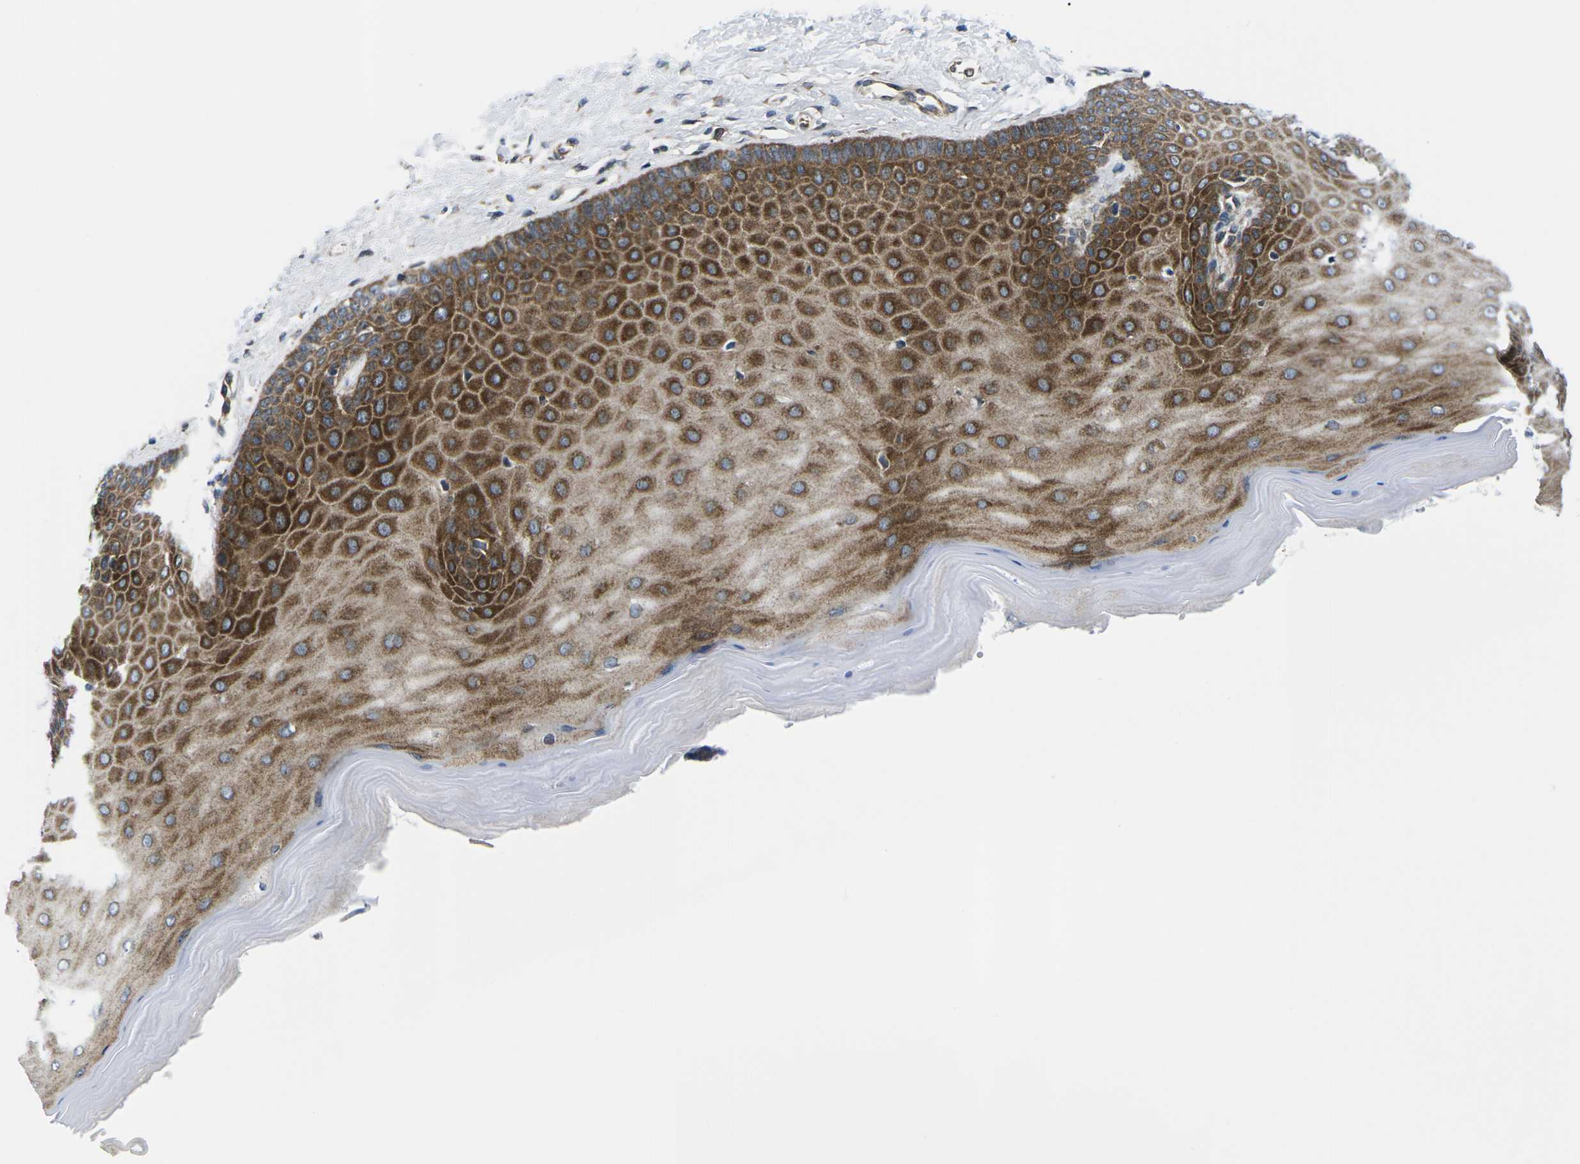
{"staining": {"intensity": "strong", "quantity": ">75%", "location": "cytoplasmic/membranous"}, "tissue": "cervix", "cell_type": "Glandular cells", "image_type": "normal", "snomed": [{"axis": "morphology", "description": "Normal tissue, NOS"}, {"axis": "topography", "description": "Cervix"}], "caption": "Brown immunohistochemical staining in normal cervix displays strong cytoplasmic/membranous staining in about >75% of glandular cells. The staining was performed using DAB, with brown indicating positive protein expression. Nuclei are stained blue with hematoxylin.", "gene": "EIF4E", "patient": {"sex": "female", "age": 55}}